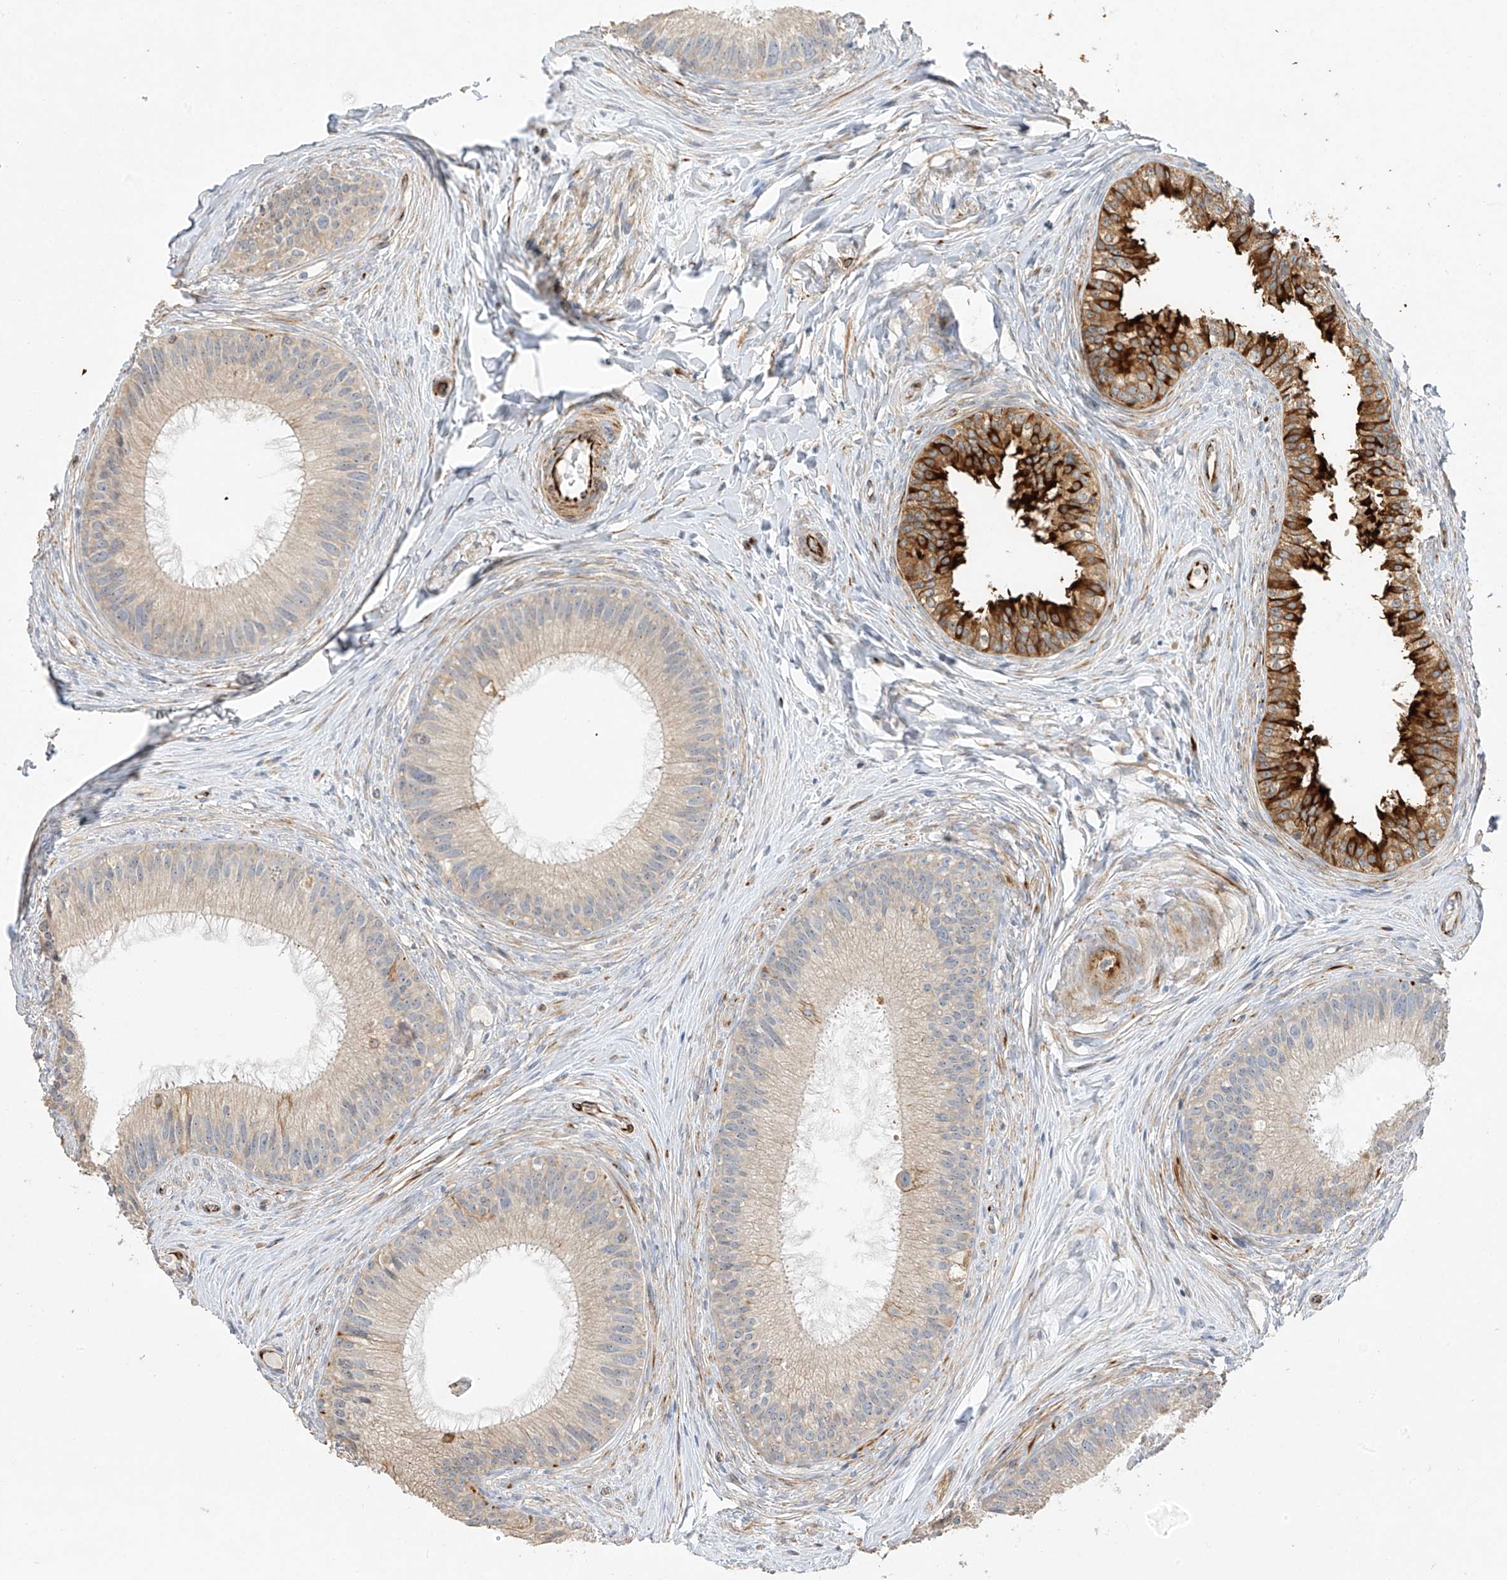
{"staining": {"intensity": "strong", "quantity": "<25%", "location": "cytoplasmic/membranous"}, "tissue": "epididymis", "cell_type": "Glandular cells", "image_type": "normal", "snomed": [{"axis": "morphology", "description": "Normal tissue, NOS"}, {"axis": "topography", "description": "Epididymis"}], "caption": "An IHC histopathology image of unremarkable tissue is shown. Protein staining in brown highlights strong cytoplasmic/membranous positivity in epididymis within glandular cells.", "gene": "DCDC2", "patient": {"sex": "male", "age": 27}}